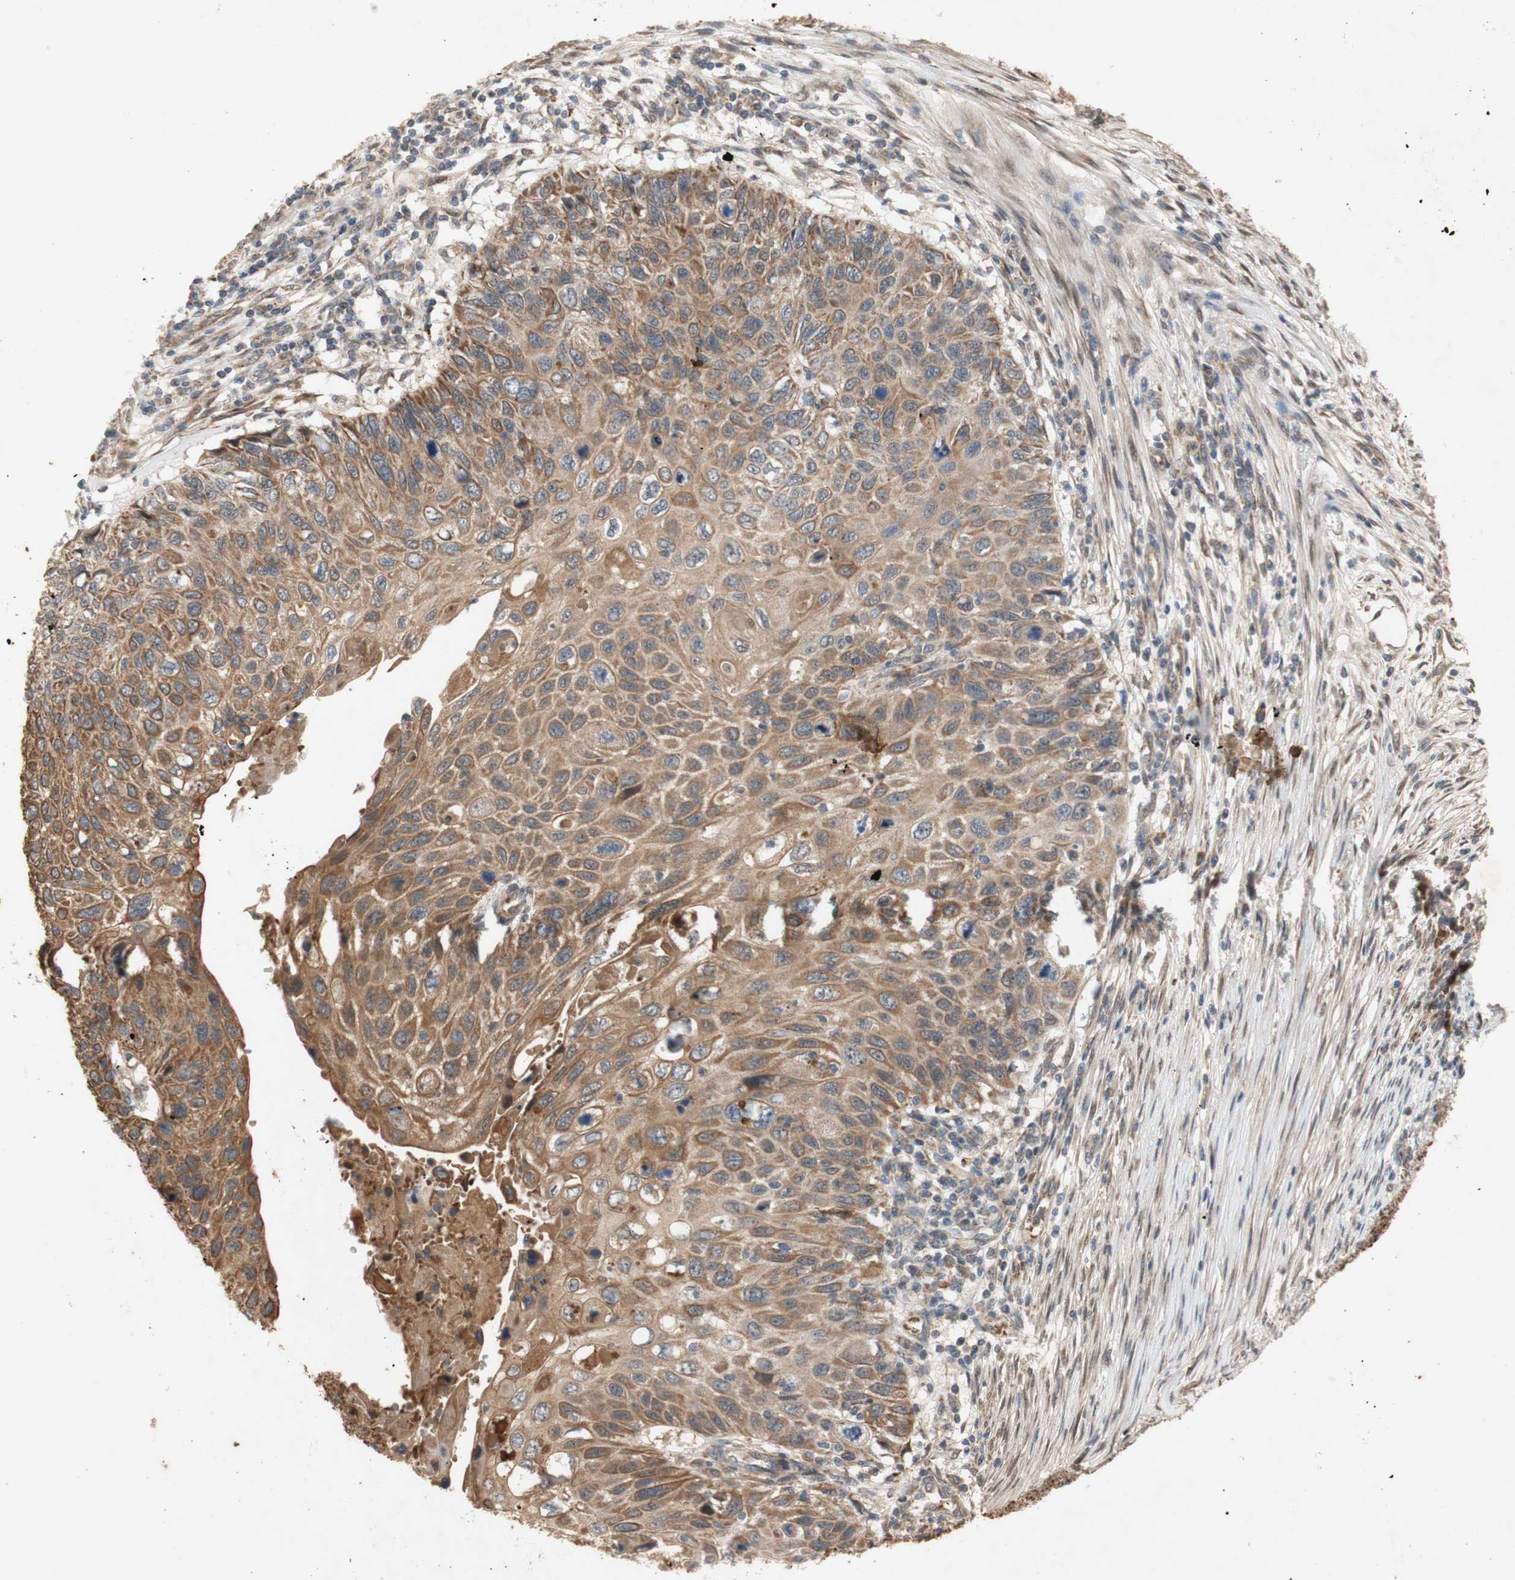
{"staining": {"intensity": "moderate", "quantity": ">75%", "location": "cytoplasmic/membranous"}, "tissue": "cervical cancer", "cell_type": "Tumor cells", "image_type": "cancer", "snomed": [{"axis": "morphology", "description": "Squamous cell carcinoma, NOS"}, {"axis": "topography", "description": "Cervix"}], "caption": "Immunohistochemistry micrograph of human cervical cancer (squamous cell carcinoma) stained for a protein (brown), which shows medium levels of moderate cytoplasmic/membranous staining in about >75% of tumor cells.", "gene": "PKN1", "patient": {"sex": "female", "age": 70}}